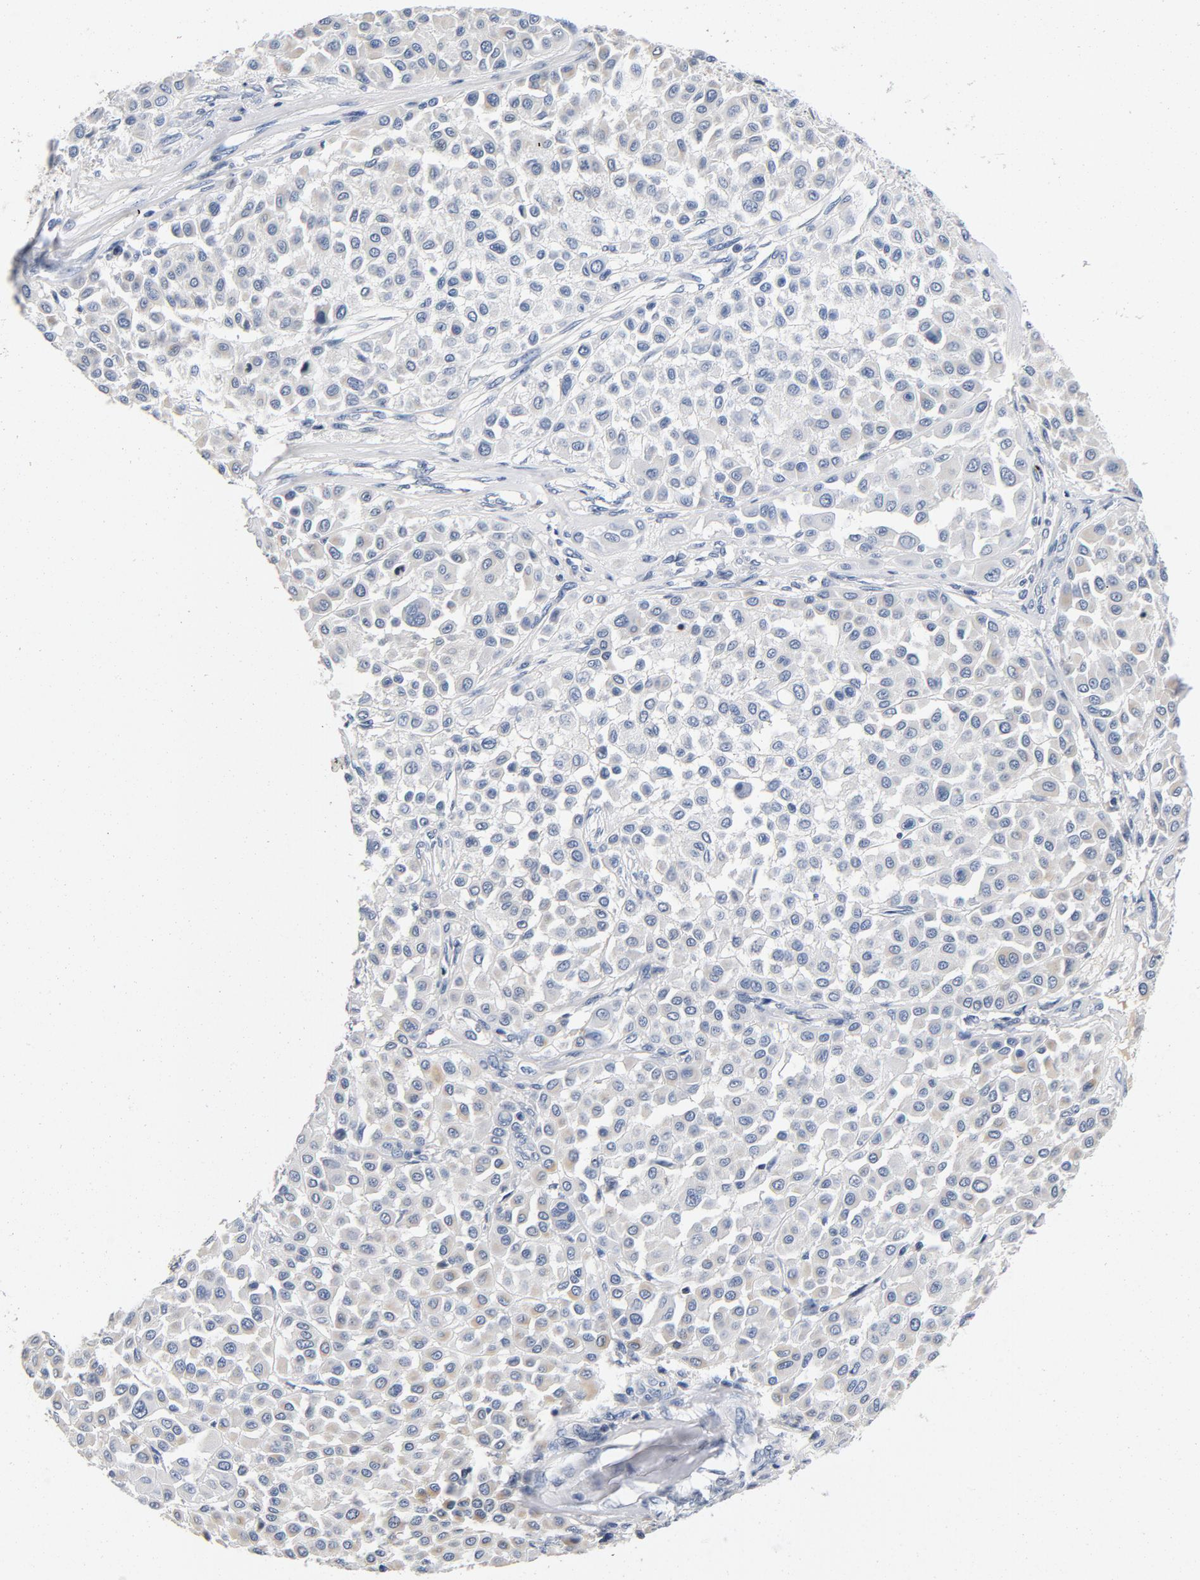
{"staining": {"intensity": "moderate", "quantity": "<25%", "location": "cytoplasmic/membranous"}, "tissue": "melanoma", "cell_type": "Tumor cells", "image_type": "cancer", "snomed": [{"axis": "morphology", "description": "Malignant melanoma, Metastatic site"}, {"axis": "topography", "description": "Soft tissue"}], "caption": "An image showing moderate cytoplasmic/membranous positivity in approximately <25% of tumor cells in melanoma, as visualized by brown immunohistochemical staining.", "gene": "PIM1", "patient": {"sex": "male", "age": 41}}